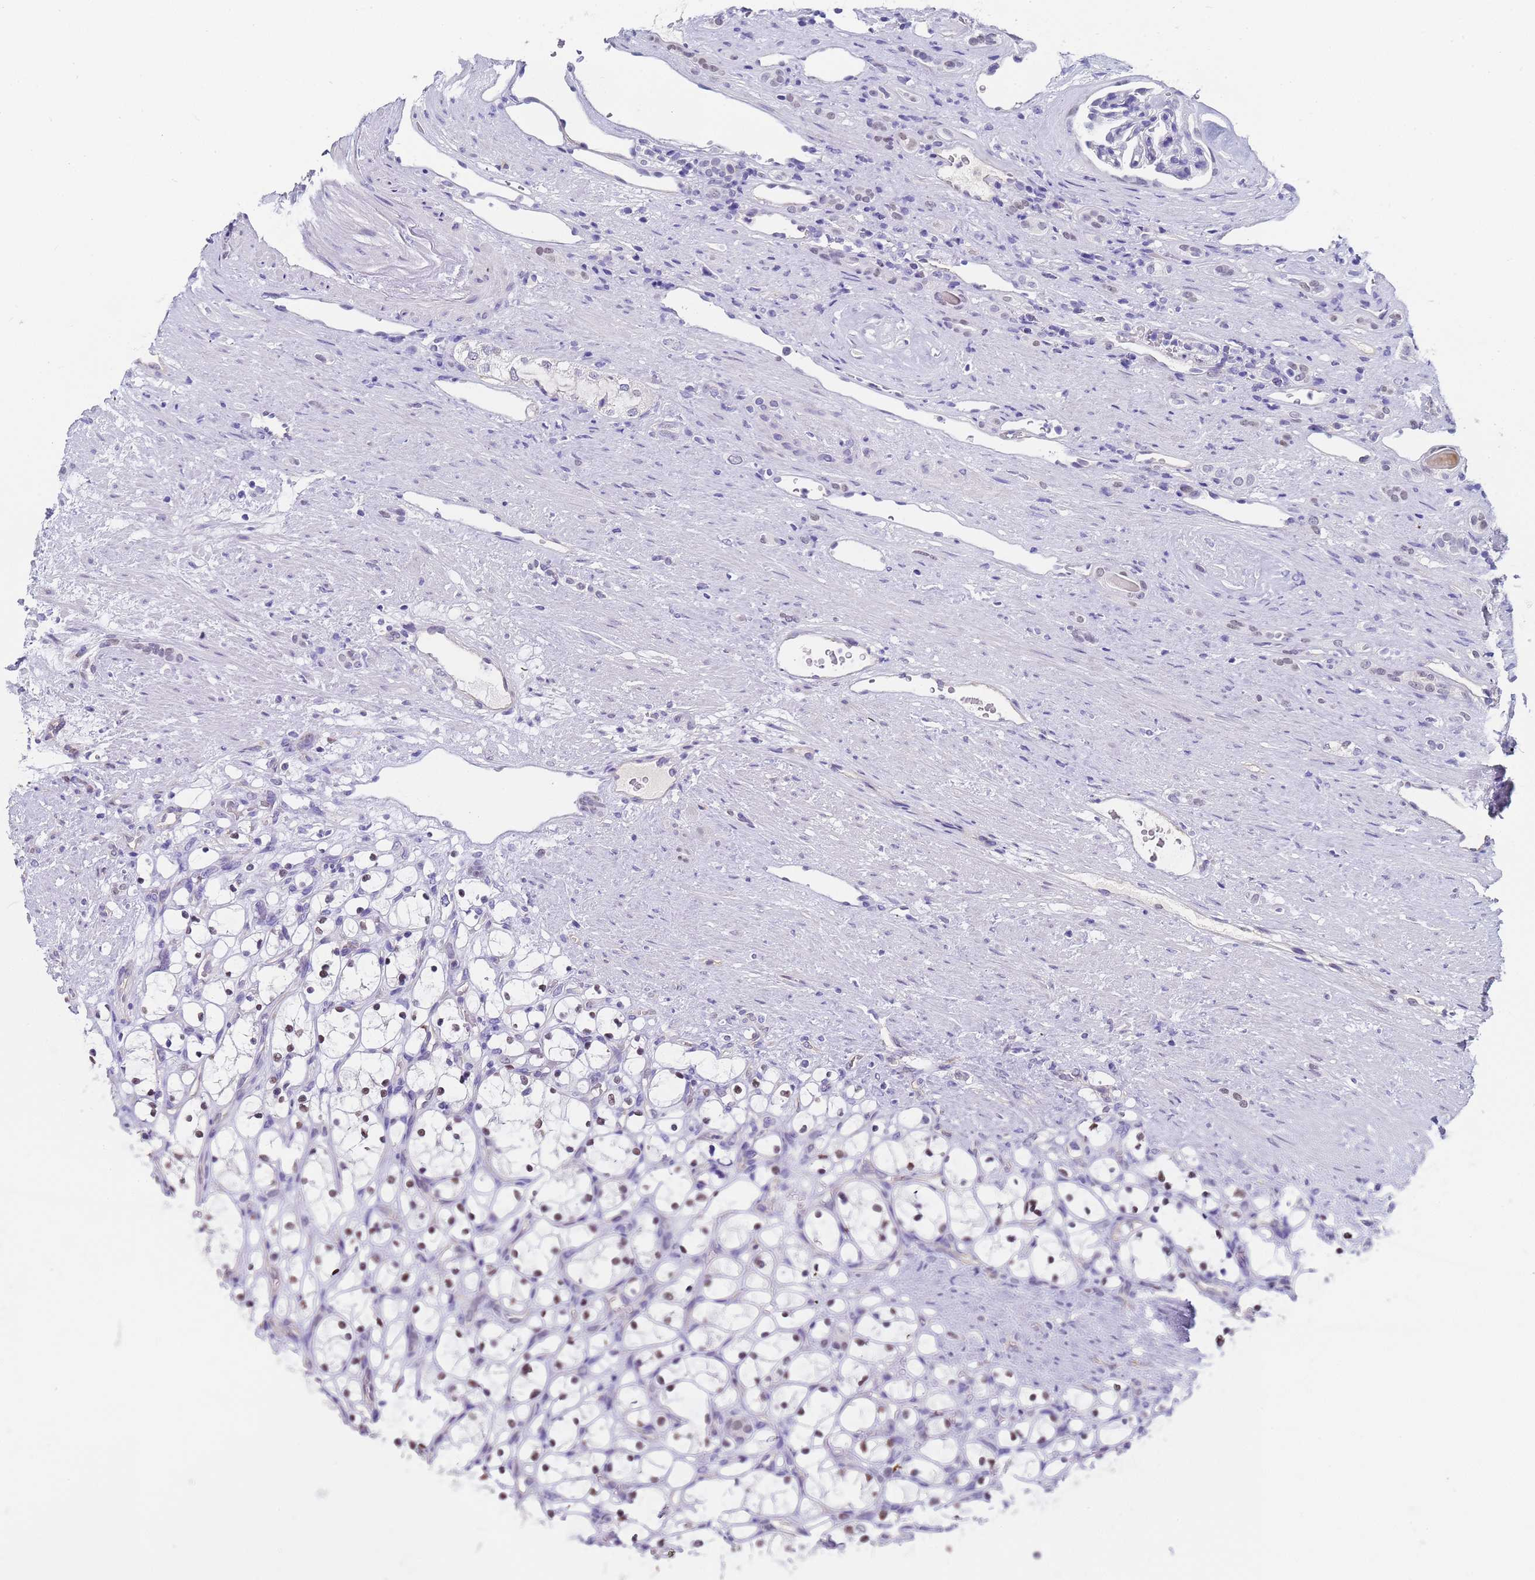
{"staining": {"intensity": "negative", "quantity": "none", "location": "none"}, "tissue": "renal cancer", "cell_type": "Tumor cells", "image_type": "cancer", "snomed": [{"axis": "morphology", "description": "Adenocarcinoma, NOS"}, {"axis": "topography", "description": "Kidney"}], "caption": "Tumor cells are negative for protein expression in human renal cancer. (DAB (3,3'-diaminobenzidine) IHC with hematoxylin counter stain).", "gene": "CTRC", "patient": {"sex": "female", "age": 69}}